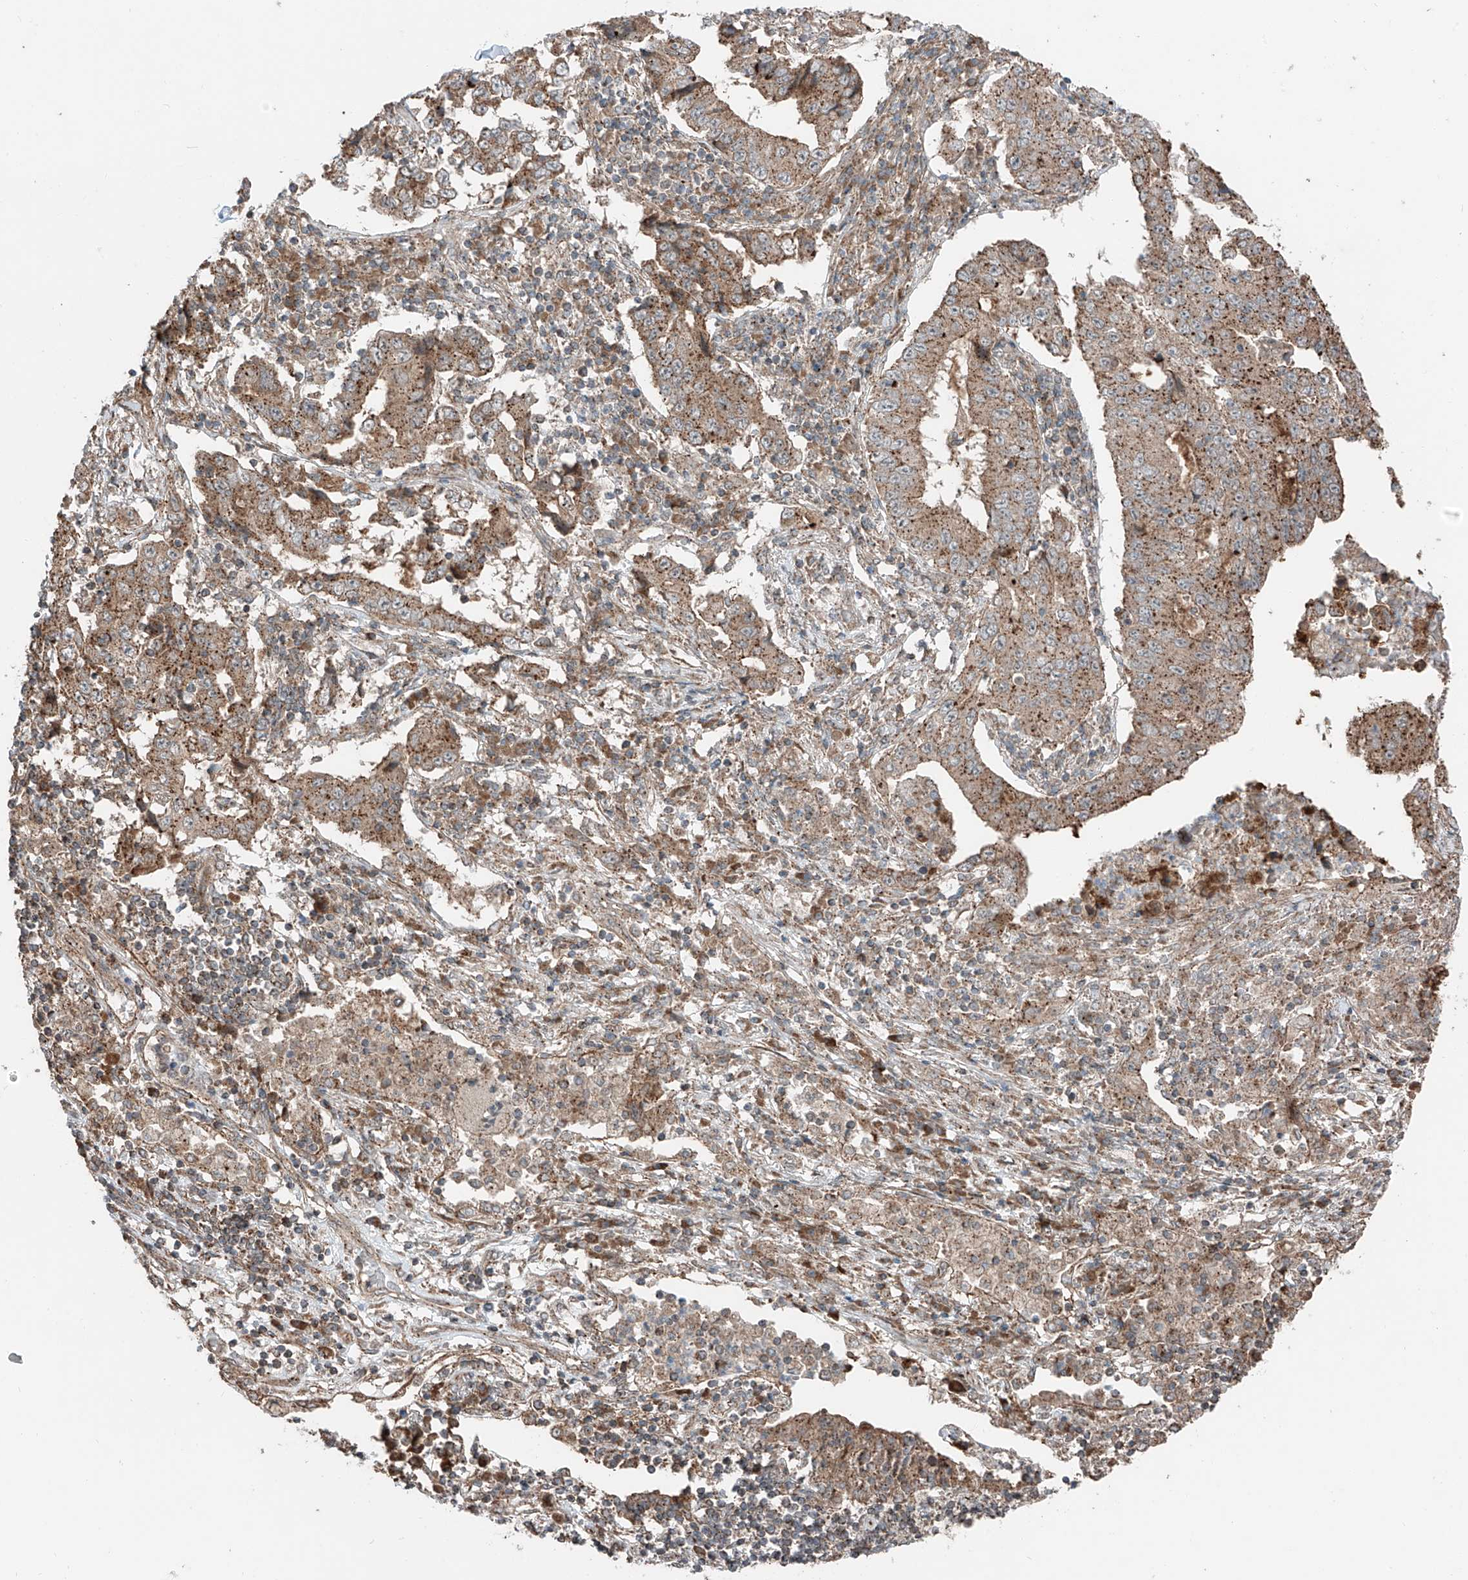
{"staining": {"intensity": "moderate", "quantity": ">75%", "location": "cytoplasmic/membranous"}, "tissue": "lung cancer", "cell_type": "Tumor cells", "image_type": "cancer", "snomed": [{"axis": "morphology", "description": "Adenocarcinoma, NOS"}, {"axis": "topography", "description": "Lung"}], "caption": "High-power microscopy captured an IHC micrograph of adenocarcinoma (lung), revealing moderate cytoplasmic/membranous staining in approximately >75% of tumor cells. (Brightfield microscopy of DAB IHC at high magnification).", "gene": "CEP162", "patient": {"sex": "female", "age": 51}}